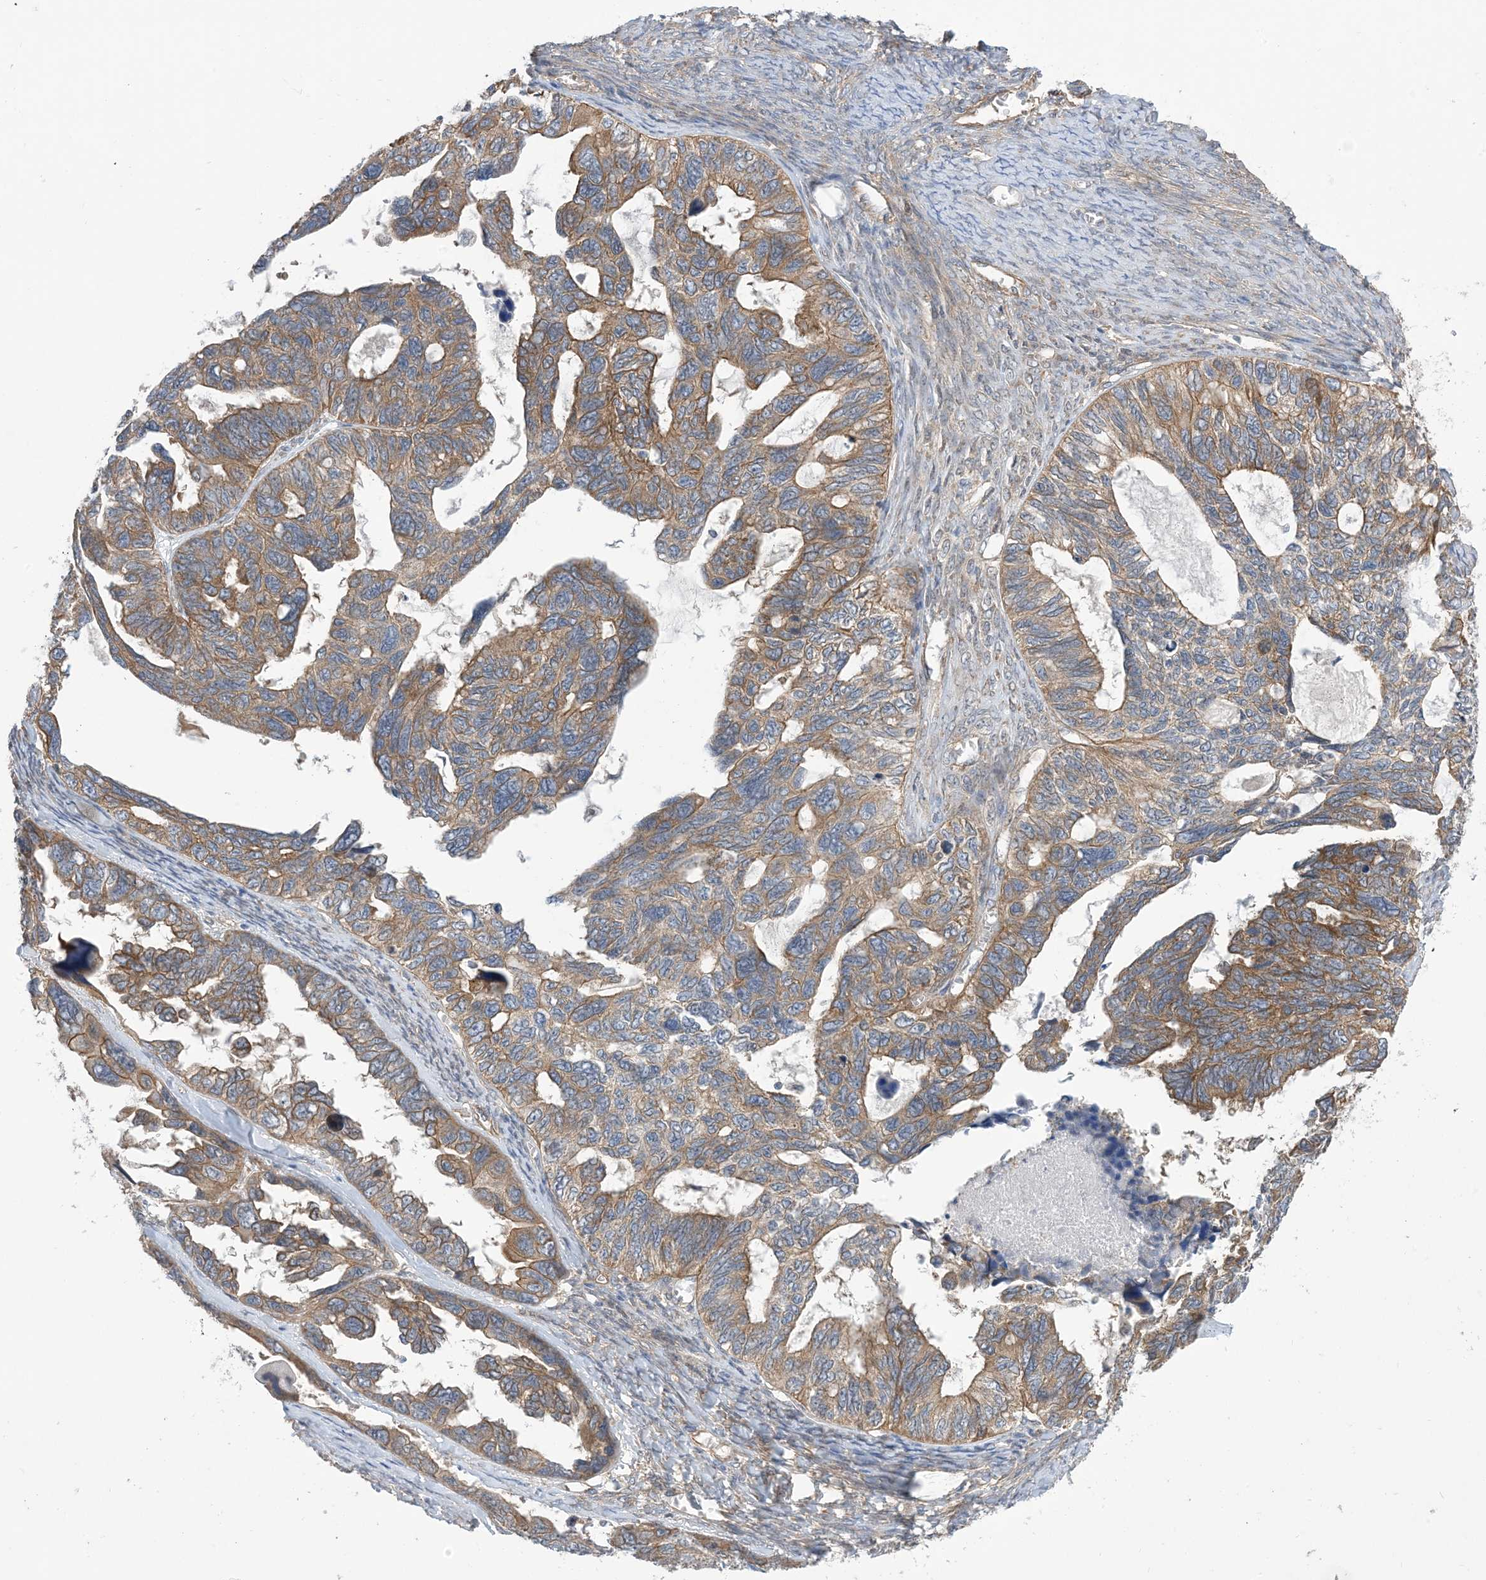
{"staining": {"intensity": "moderate", "quantity": ">75%", "location": "cytoplasmic/membranous"}, "tissue": "ovarian cancer", "cell_type": "Tumor cells", "image_type": "cancer", "snomed": [{"axis": "morphology", "description": "Cystadenocarcinoma, serous, NOS"}, {"axis": "topography", "description": "Ovary"}], "caption": "There is medium levels of moderate cytoplasmic/membranous positivity in tumor cells of serous cystadenocarcinoma (ovarian), as demonstrated by immunohistochemical staining (brown color).", "gene": "EHBP1", "patient": {"sex": "female", "age": 79}}